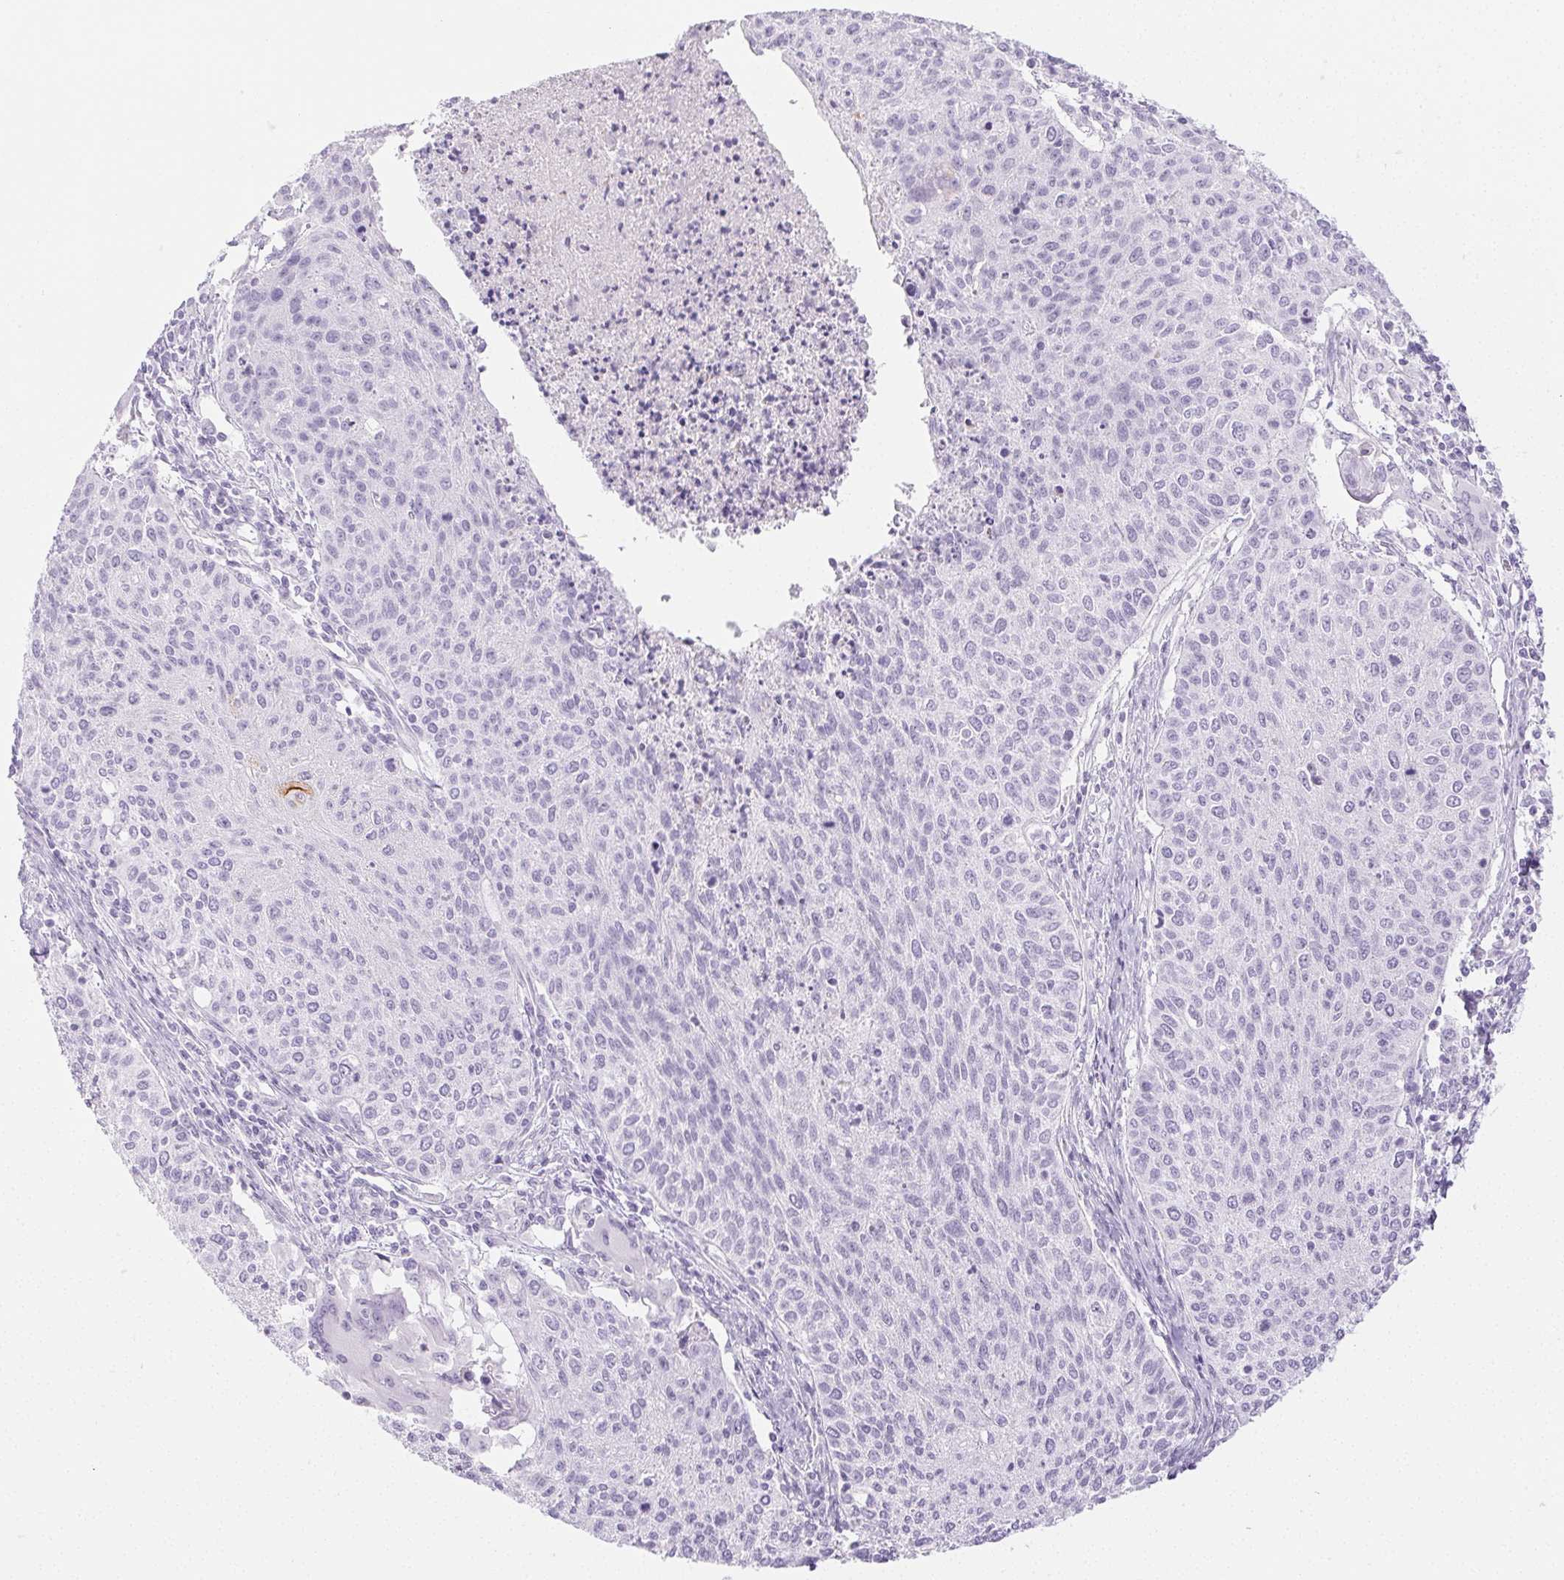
{"staining": {"intensity": "negative", "quantity": "none", "location": "none"}, "tissue": "cervical cancer", "cell_type": "Tumor cells", "image_type": "cancer", "snomed": [{"axis": "morphology", "description": "Squamous cell carcinoma, NOS"}, {"axis": "topography", "description": "Cervix"}], "caption": "Histopathology image shows no protein positivity in tumor cells of cervical cancer (squamous cell carcinoma) tissue.", "gene": "PI3", "patient": {"sex": "female", "age": 38}}